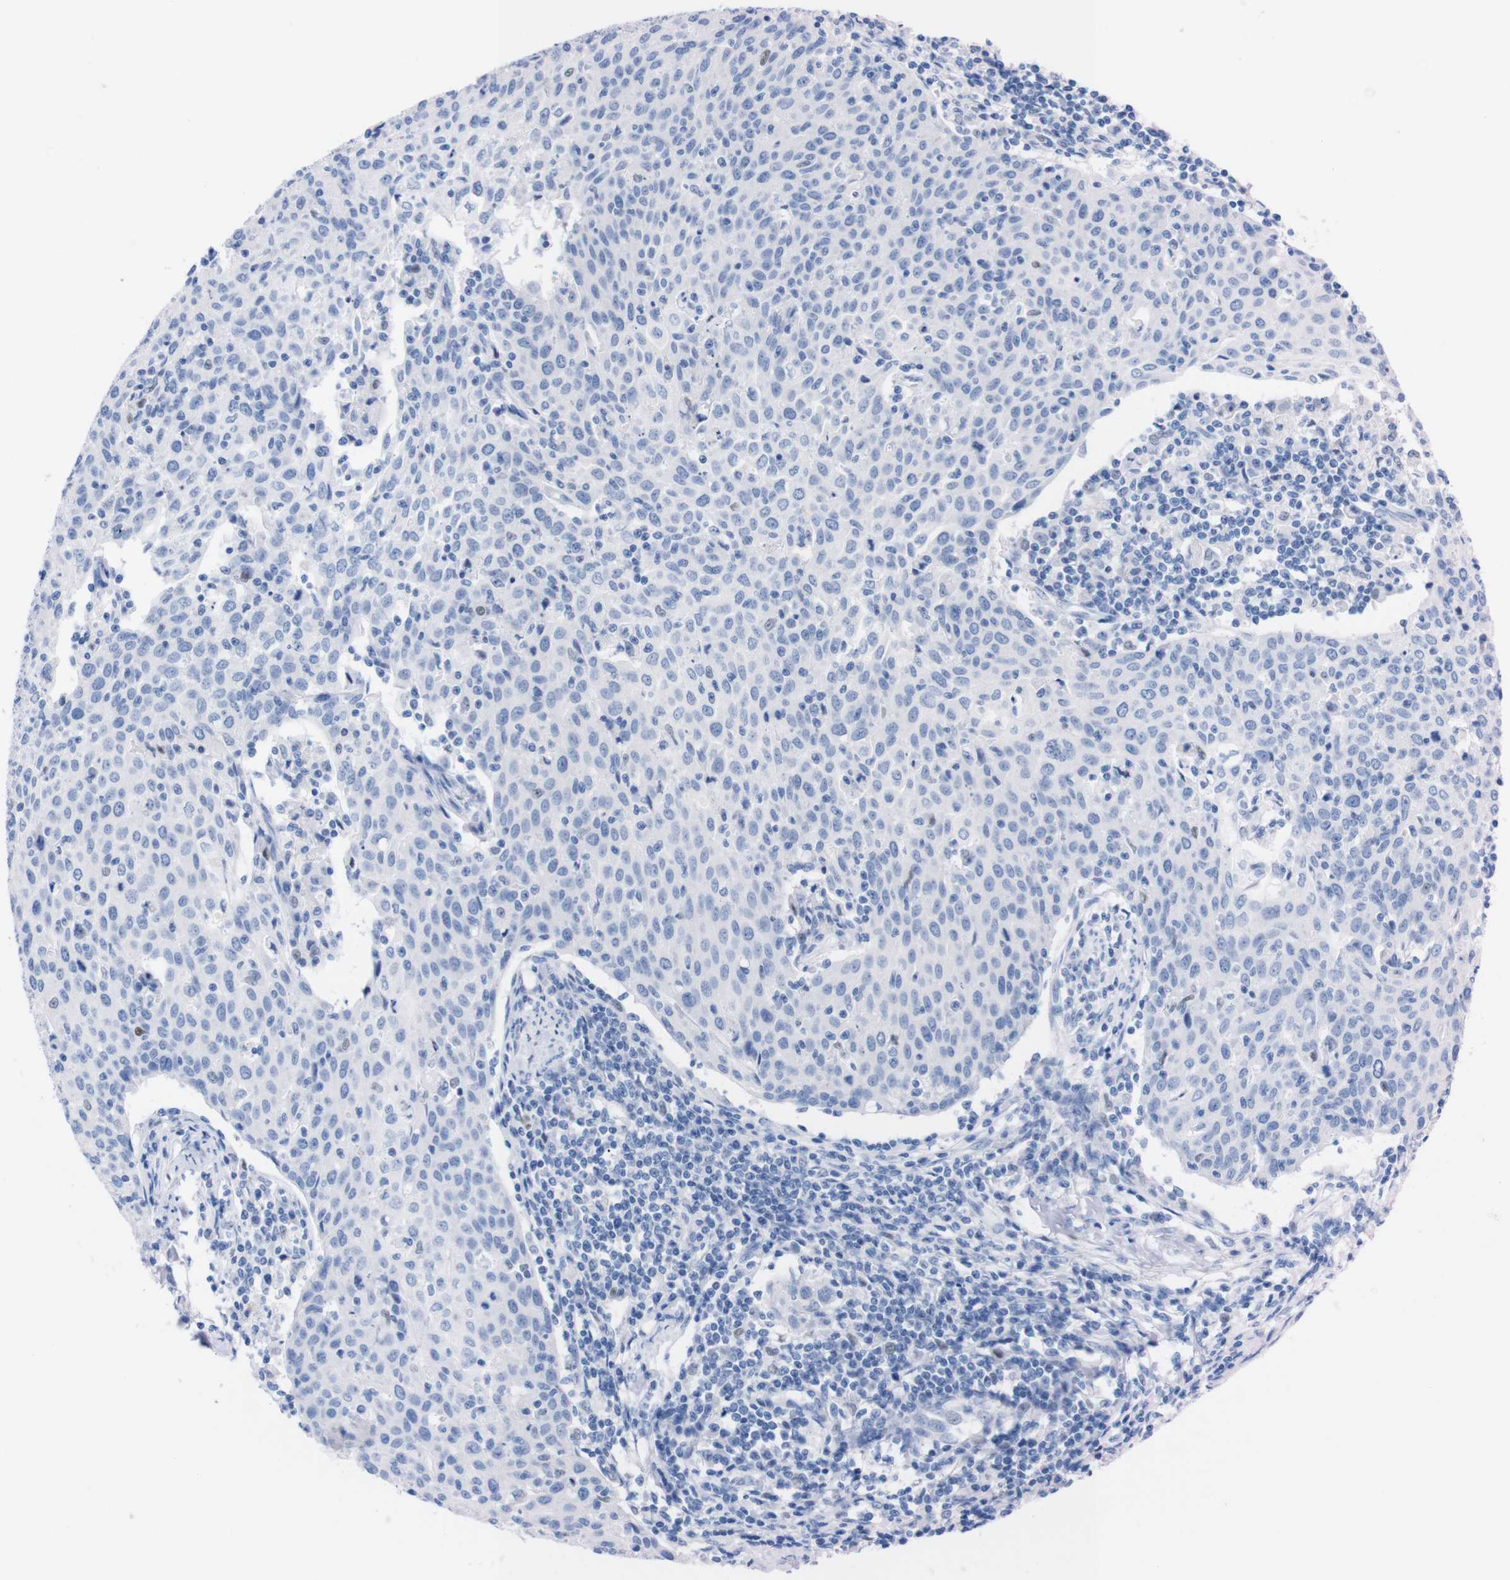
{"staining": {"intensity": "negative", "quantity": "none", "location": "none"}, "tissue": "cervical cancer", "cell_type": "Tumor cells", "image_type": "cancer", "snomed": [{"axis": "morphology", "description": "Squamous cell carcinoma, NOS"}, {"axis": "topography", "description": "Cervix"}], "caption": "An image of human cervical cancer (squamous cell carcinoma) is negative for staining in tumor cells.", "gene": "P2RY12", "patient": {"sex": "female", "age": 38}}